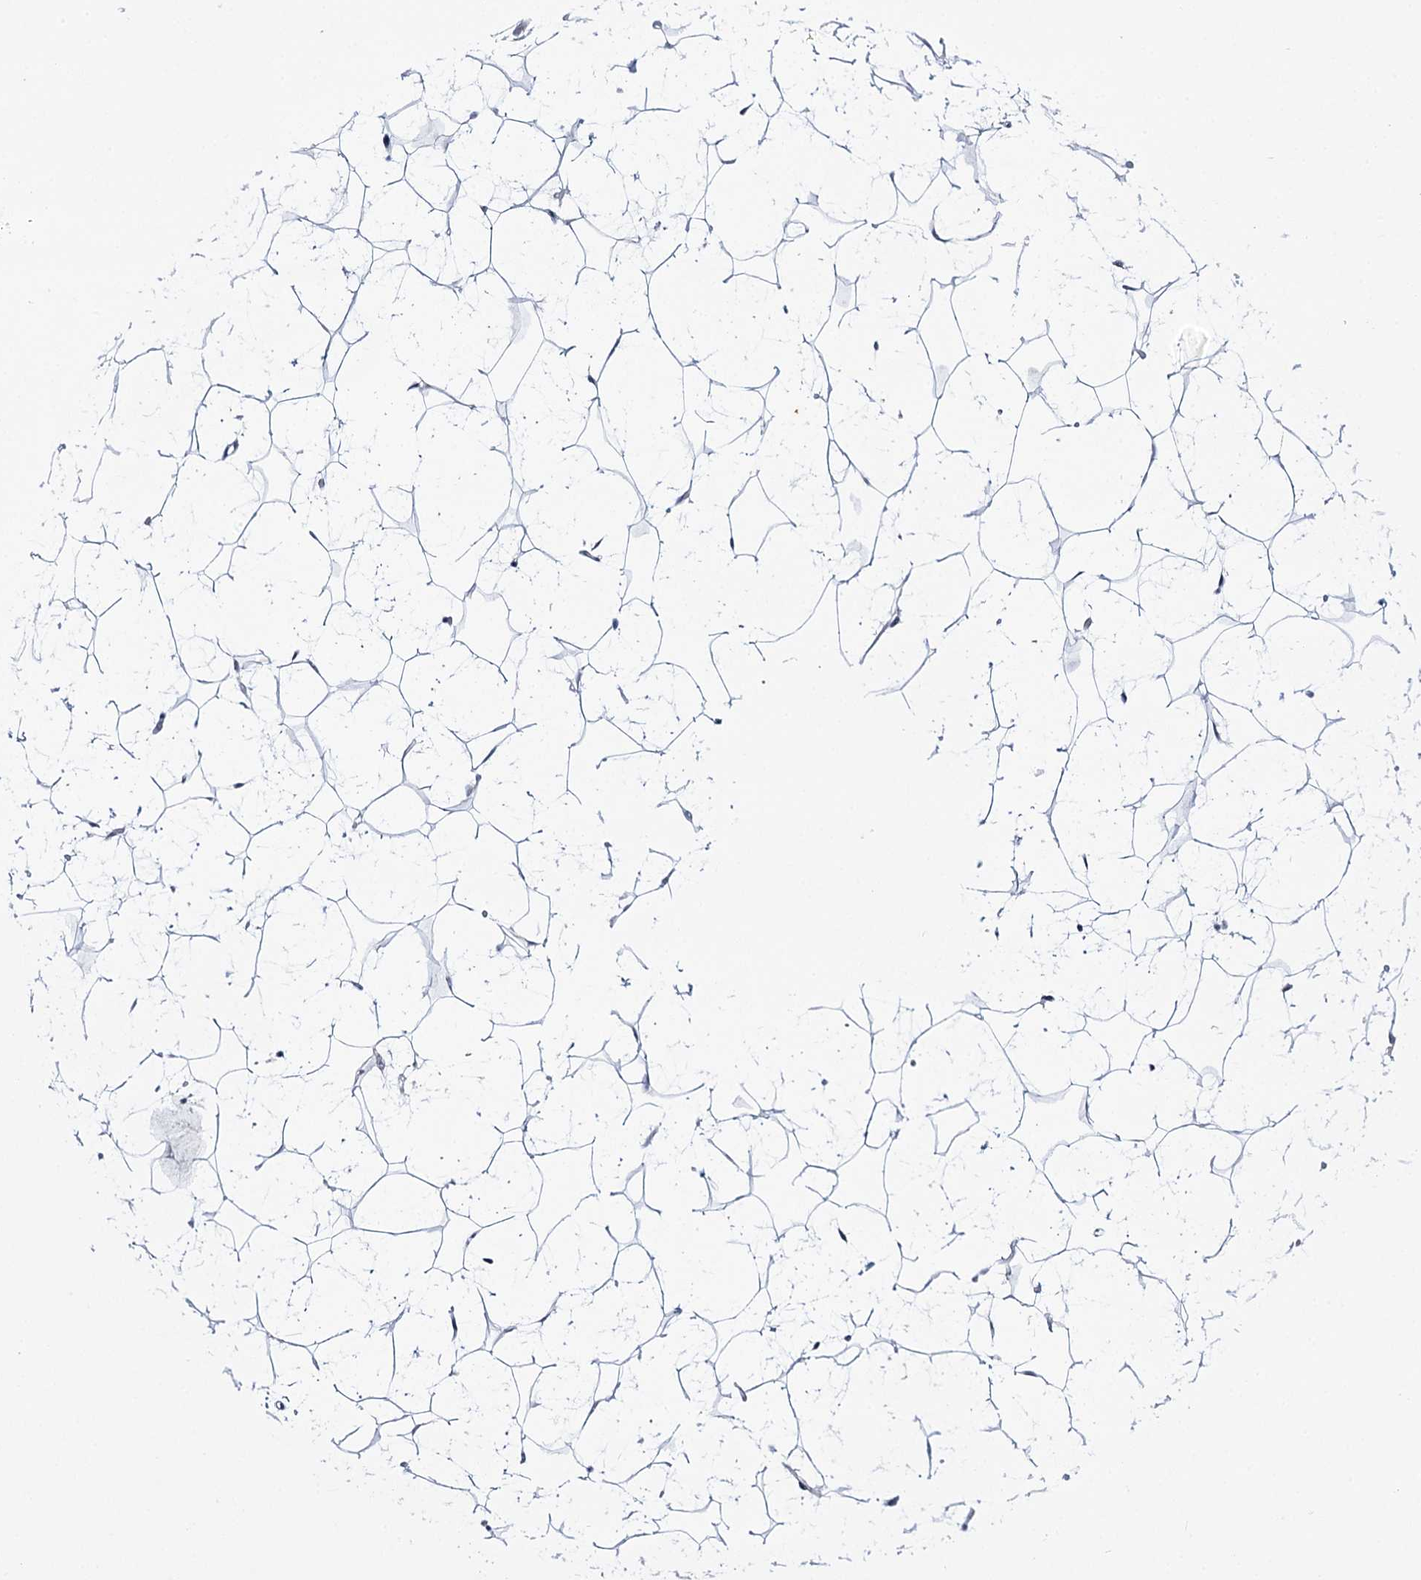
{"staining": {"intensity": "negative", "quantity": "none", "location": "none"}, "tissue": "adipose tissue", "cell_type": "Adipocytes", "image_type": "normal", "snomed": [{"axis": "morphology", "description": "Normal tissue, NOS"}, {"axis": "topography", "description": "Breast"}], "caption": "High magnification brightfield microscopy of benign adipose tissue stained with DAB (brown) and counterstained with hematoxylin (blue): adipocytes show no significant positivity. (DAB (3,3'-diaminobenzidine) immunohistochemistry (IHC) with hematoxylin counter stain).", "gene": "RBM15B", "patient": {"sex": "female", "age": 26}}